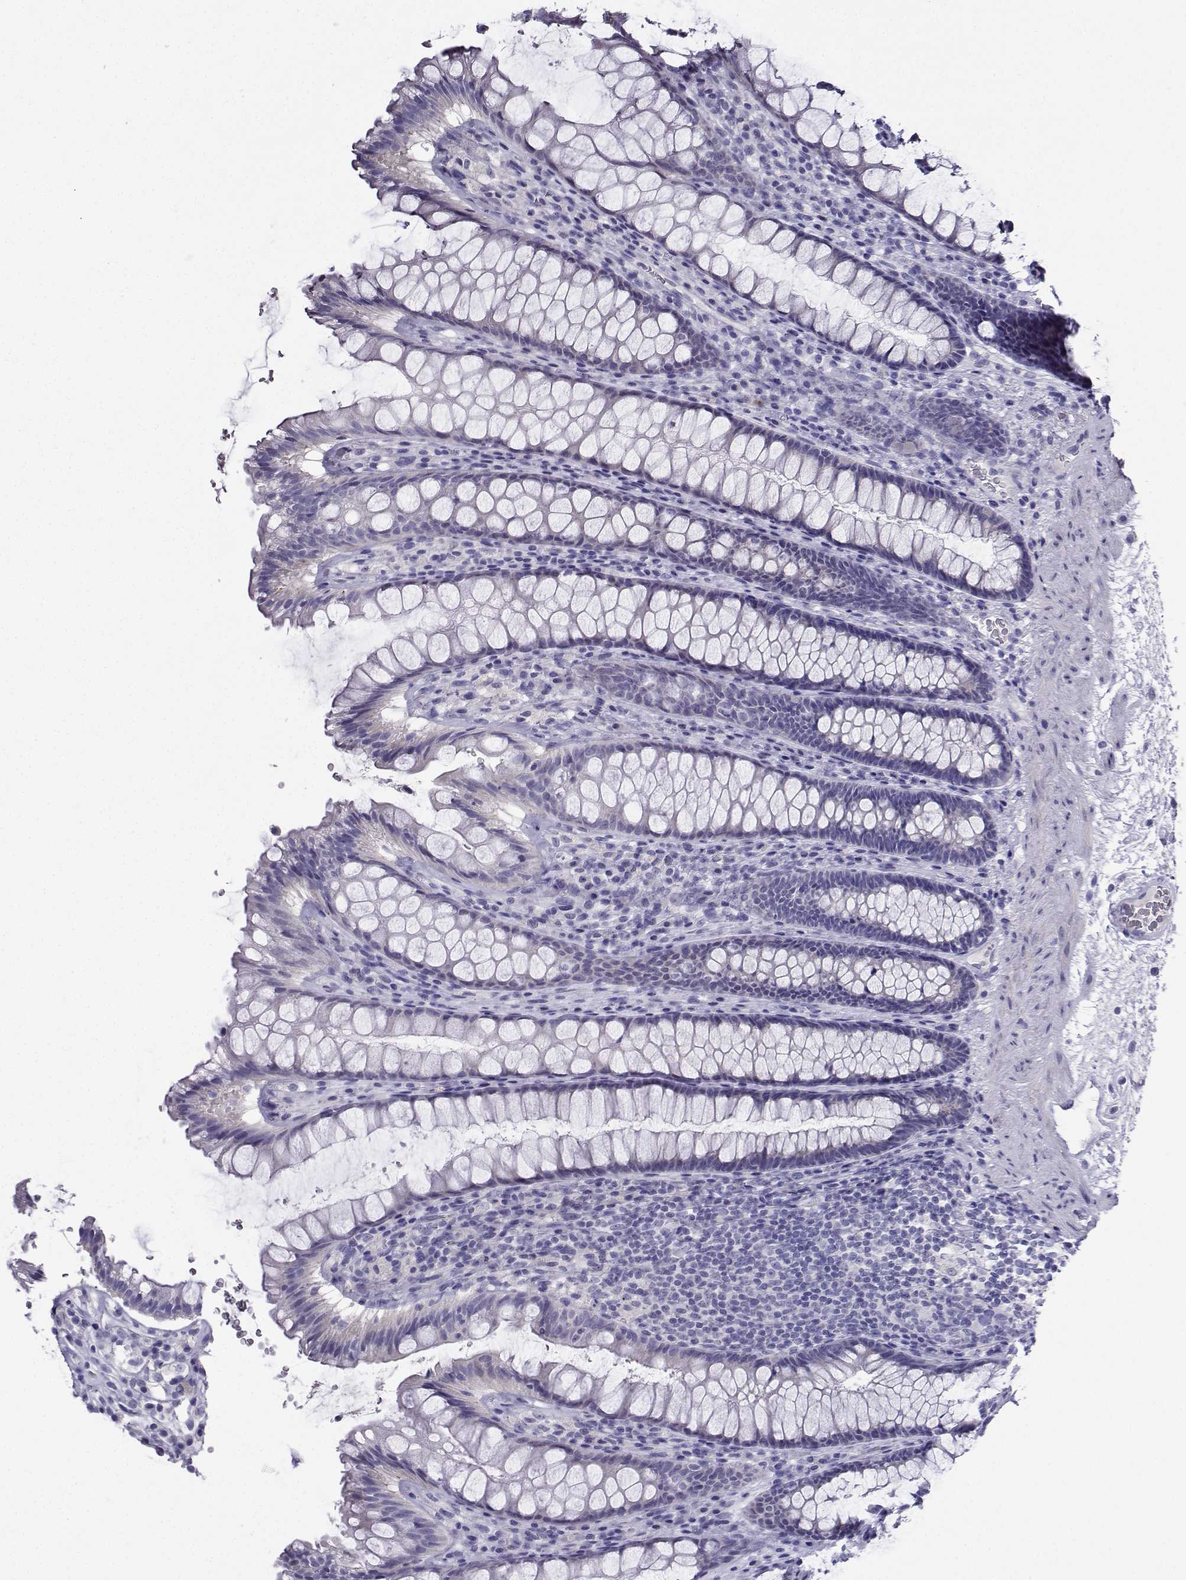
{"staining": {"intensity": "weak", "quantity": "<25%", "location": "cytoplasmic/membranous"}, "tissue": "rectum", "cell_type": "Glandular cells", "image_type": "normal", "snomed": [{"axis": "morphology", "description": "Normal tissue, NOS"}, {"axis": "topography", "description": "Rectum"}], "caption": "This is a image of immunohistochemistry (IHC) staining of benign rectum, which shows no positivity in glandular cells. (DAB (3,3'-diaminobenzidine) immunohistochemistry (IHC), high magnification).", "gene": "FBXO24", "patient": {"sex": "male", "age": 72}}